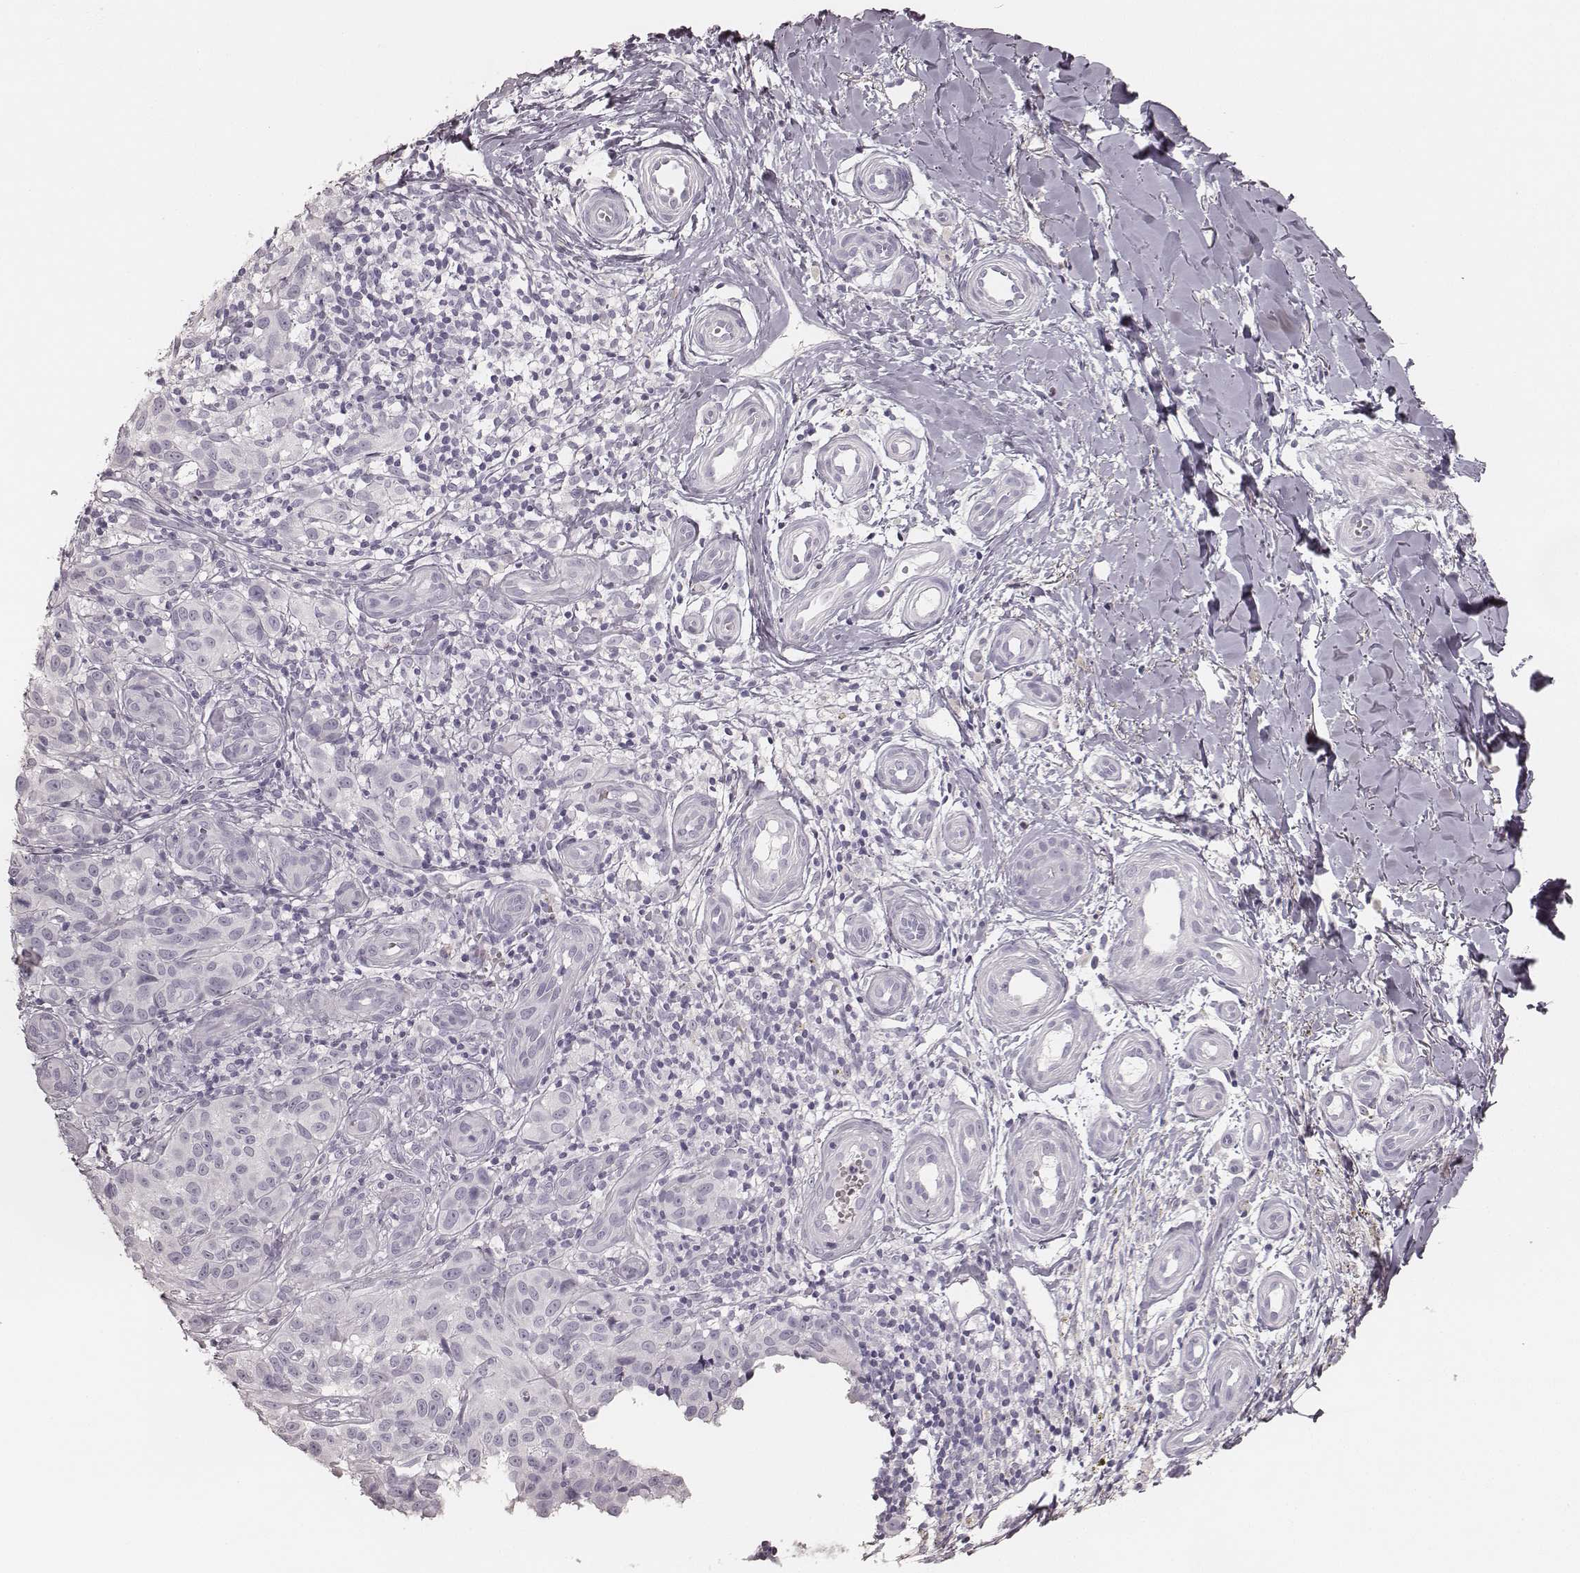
{"staining": {"intensity": "negative", "quantity": "none", "location": "none"}, "tissue": "melanoma", "cell_type": "Tumor cells", "image_type": "cancer", "snomed": [{"axis": "morphology", "description": "Malignant melanoma, NOS"}, {"axis": "topography", "description": "Skin"}], "caption": "The image reveals no significant expression in tumor cells of melanoma.", "gene": "KRT82", "patient": {"sex": "female", "age": 53}}